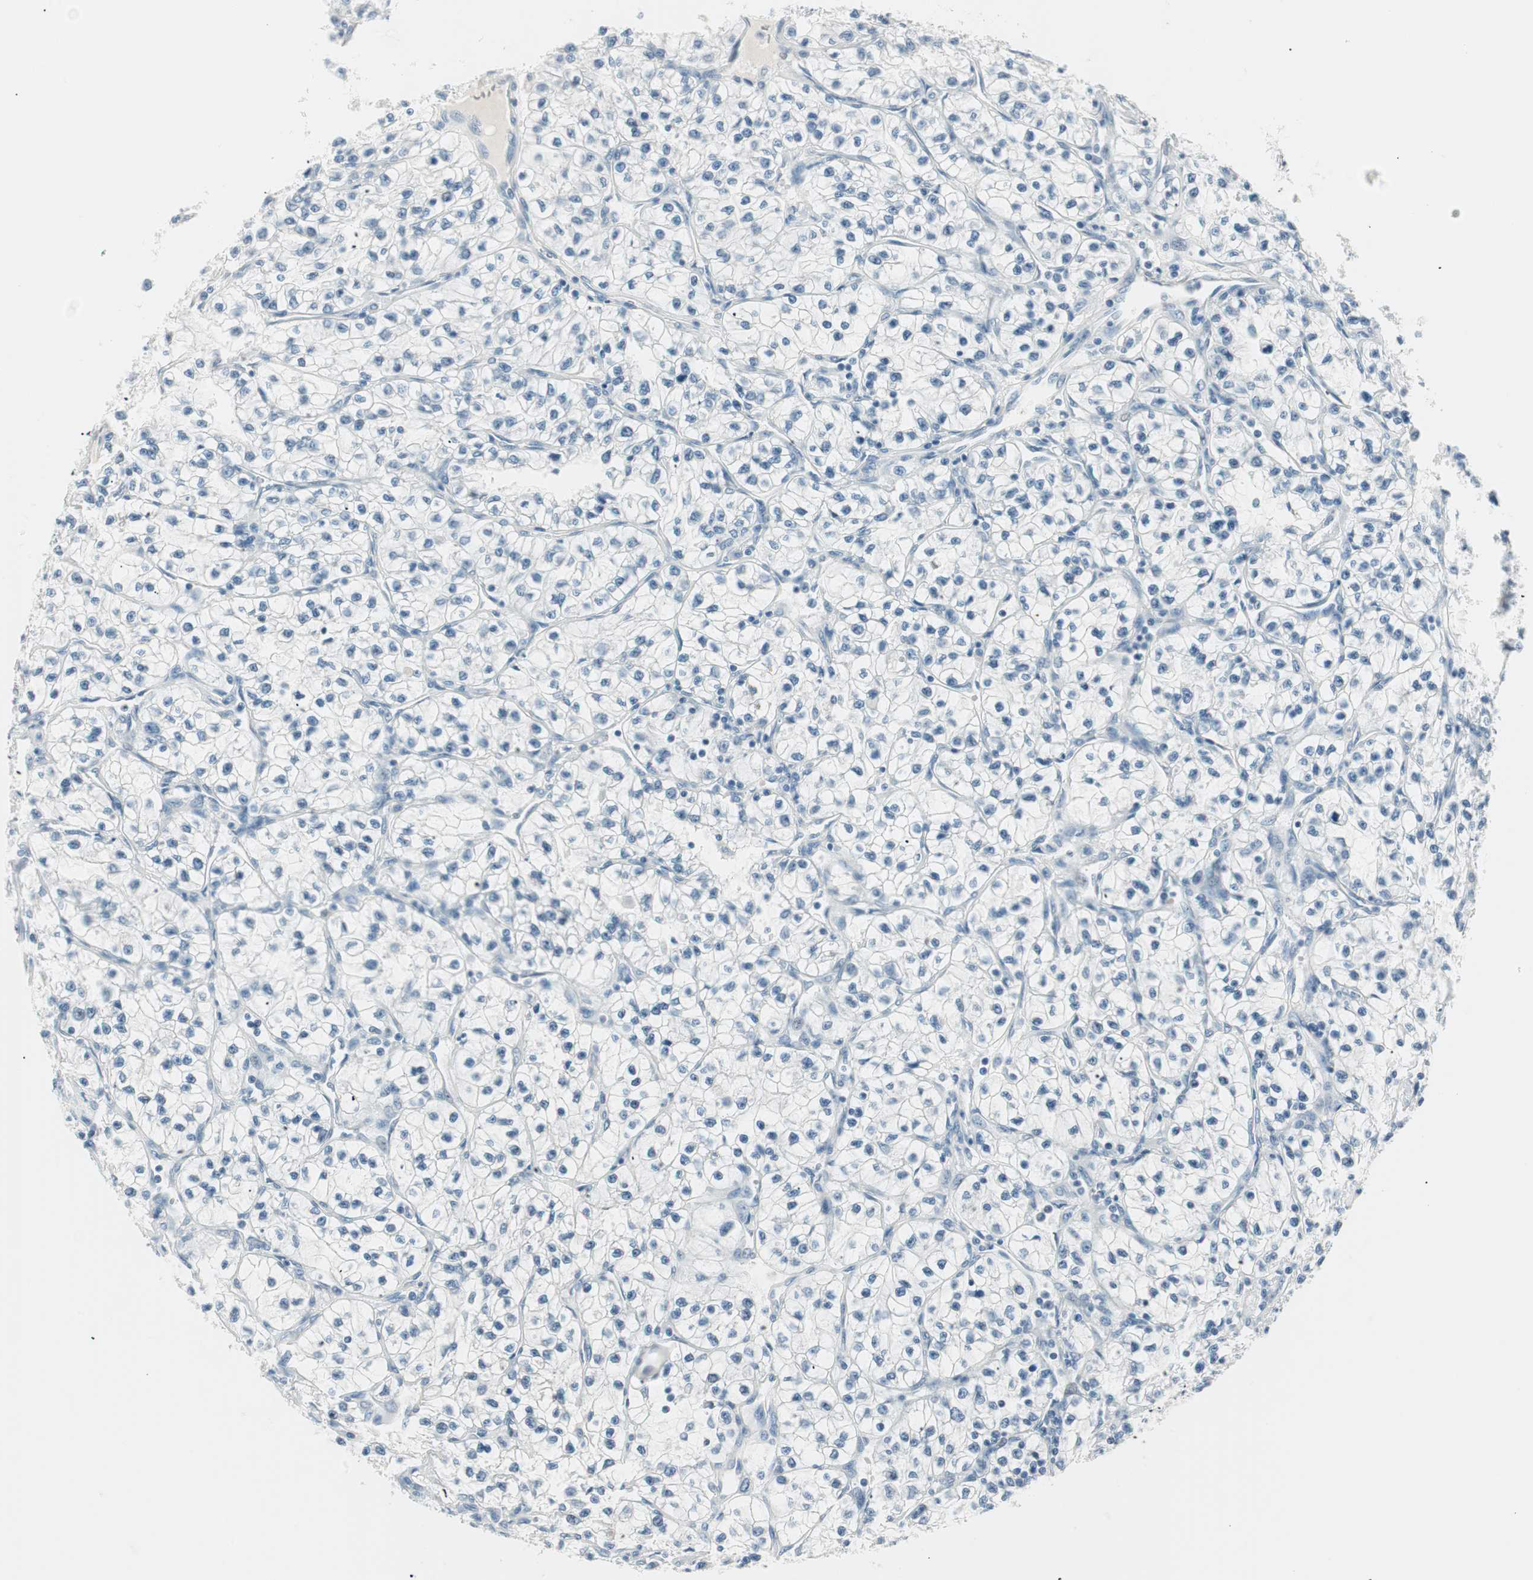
{"staining": {"intensity": "negative", "quantity": "none", "location": "none"}, "tissue": "renal cancer", "cell_type": "Tumor cells", "image_type": "cancer", "snomed": [{"axis": "morphology", "description": "Adenocarcinoma, NOS"}, {"axis": "topography", "description": "Kidney"}], "caption": "Tumor cells are negative for protein expression in human renal adenocarcinoma. Brightfield microscopy of immunohistochemistry (IHC) stained with DAB (3,3'-diaminobenzidine) (brown) and hematoxylin (blue), captured at high magnification.", "gene": "HOXB13", "patient": {"sex": "female", "age": 57}}